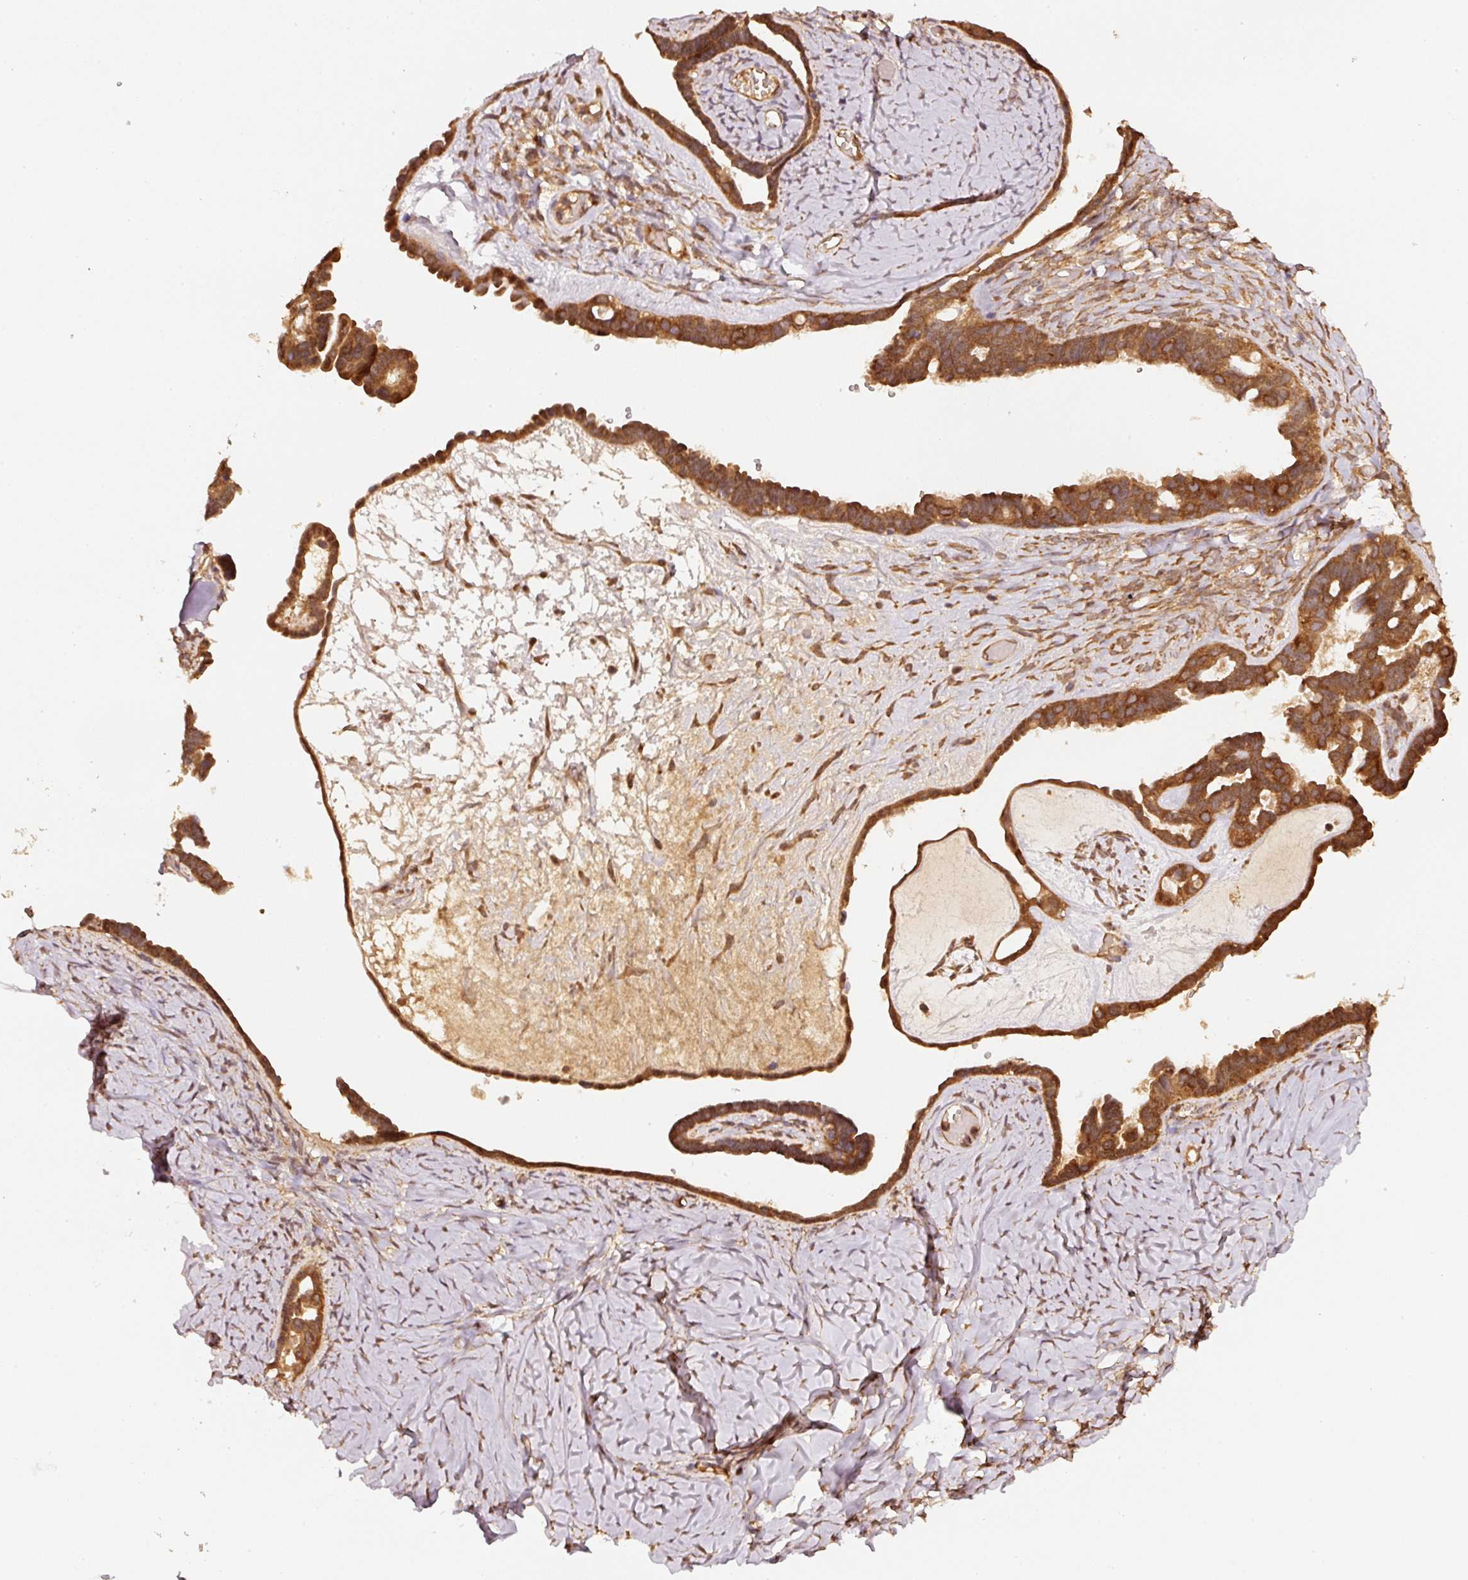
{"staining": {"intensity": "strong", "quantity": ">75%", "location": "cytoplasmic/membranous"}, "tissue": "ovarian cancer", "cell_type": "Tumor cells", "image_type": "cancer", "snomed": [{"axis": "morphology", "description": "Cystadenocarcinoma, serous, NOS"}, {"axis": "topography", "description": "Ovary"}], "caption": "Immunohistochemistry of serous cystadenocarcinoma (ovarian) demonstrates high levels of strong cytoplasmic/membranous positivity in about >75% of tumor cells.", "gene": "STAU1", "patient": {"sex": "female", "age": 69}}